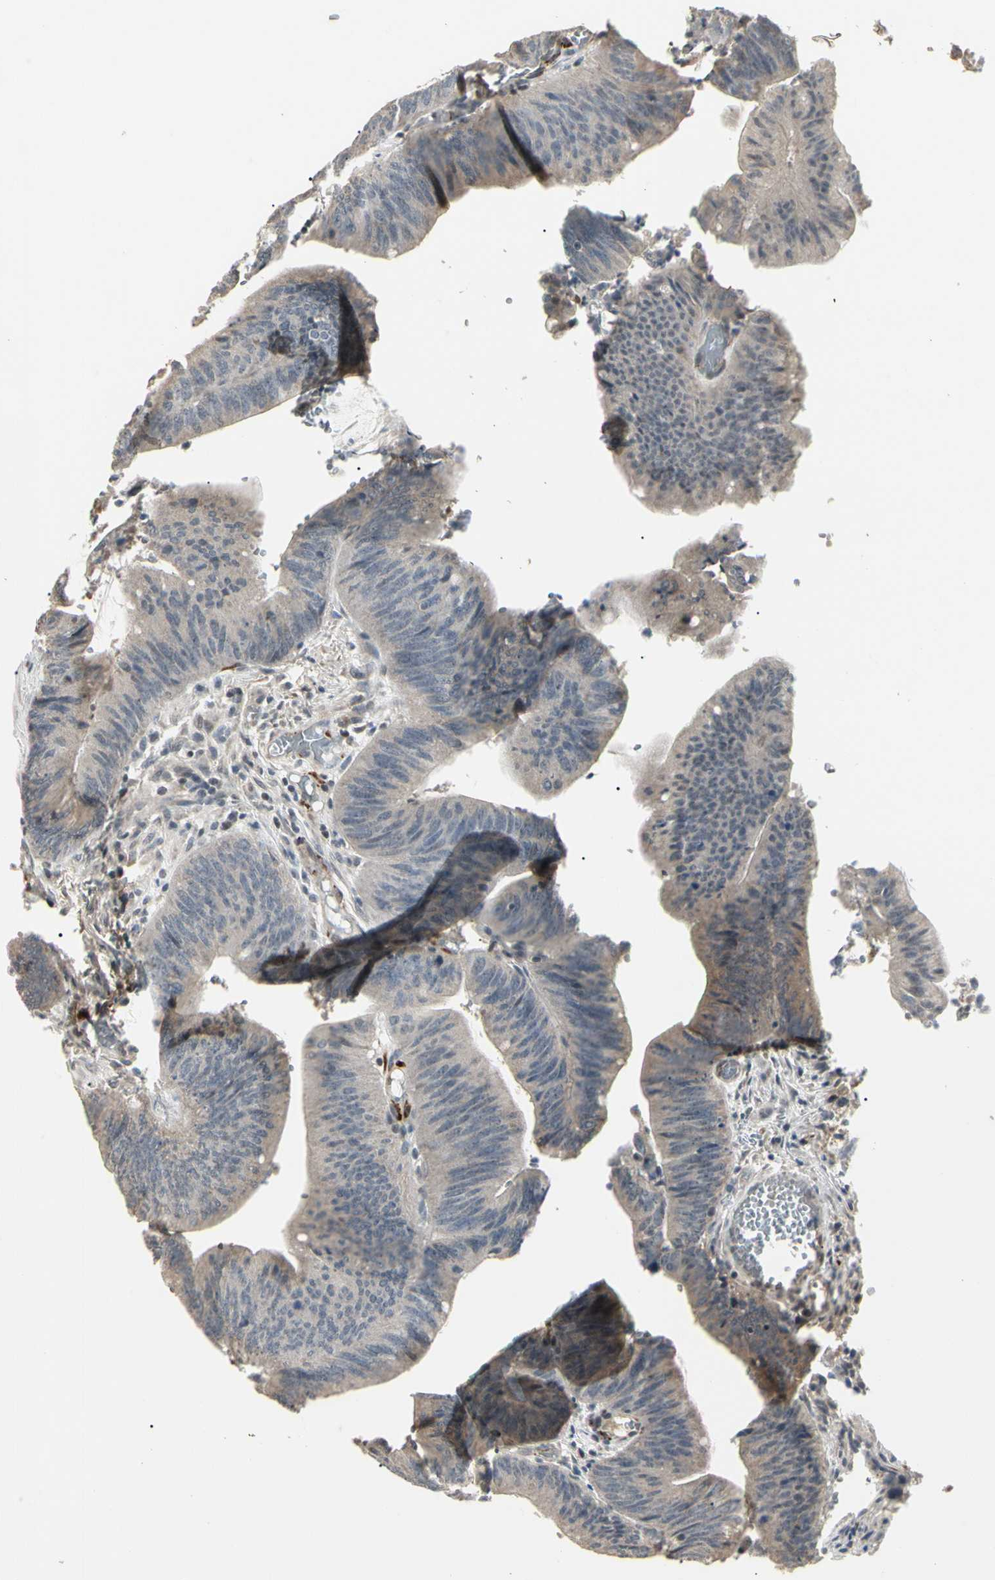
{"staining": {"intensity": "weak", "quantity": "<25%", "location": "cytoplasmic/membranous"}, "tissue": "colorectal cancer", "cell_type": "Tumor cells", "image_type": "cancer", "snomed": [{"axis": "morphology", "description": "Adenocarcinoma, NOS"}, {"axis": "topography", "description": "Rectum"}], "caption": "Immunohistochemistry image of human adenocarcinoma (colorectal) stained for a protein (brown), which exhibits no expression in tumor cells.", "gene": "GREM1", "patient": {"sex": "female", "age": 66}}